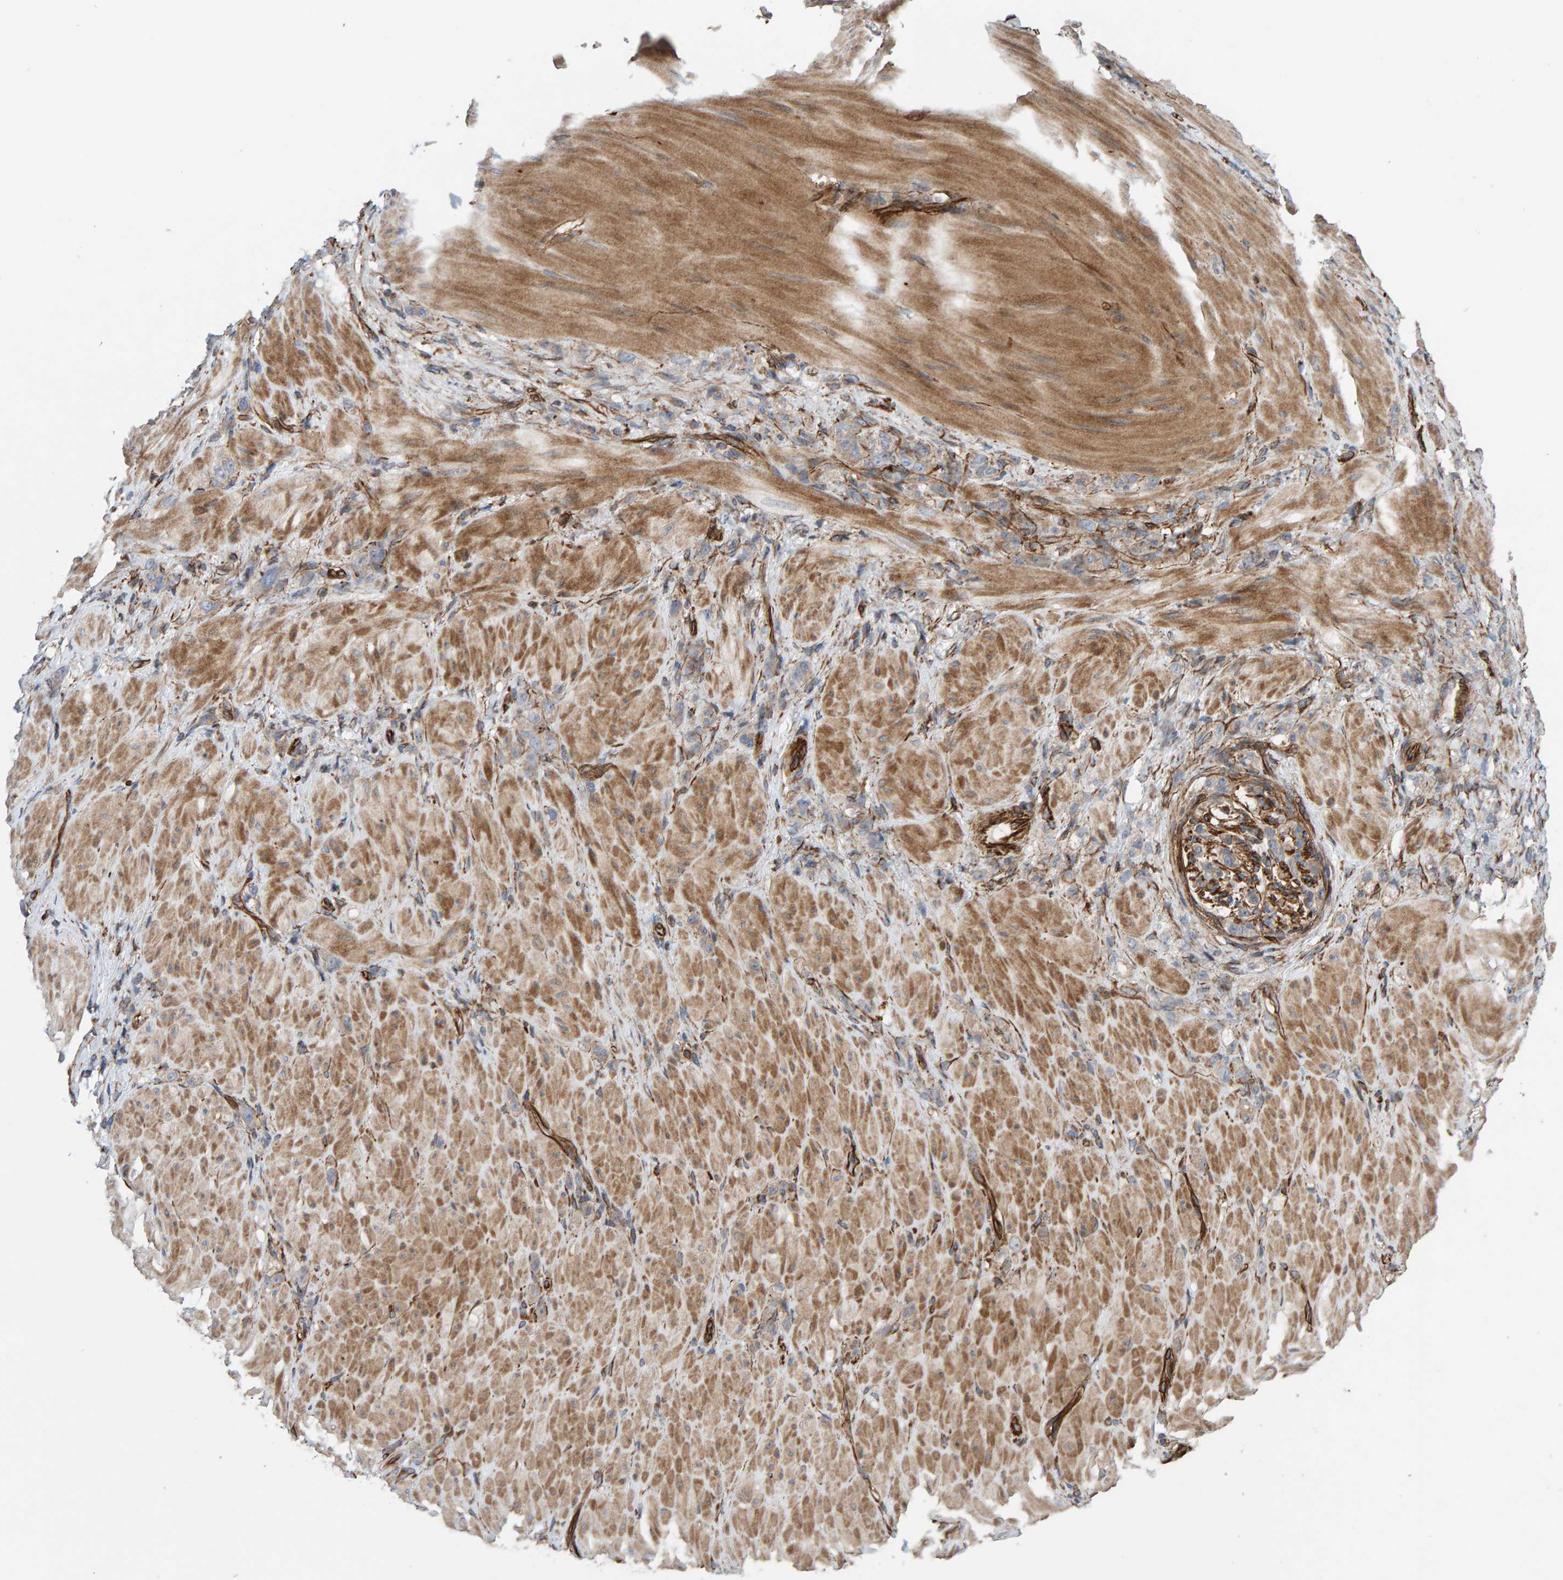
{"staining": {"intensity": "negative", "quantity": "none", "location": "none"}, "tissue": "stomach cancer", "cell_type": "Tumor cells", "image_type": "cancer", "snomed": [{"axis": "morphology", "description": "Normal tissue, NOS"}, {"axis": "morphology", "description": "Adenocarcinoma, NOS"}, {"axis": "topography", "description": "Stomach"}], "caption": "Tumor cells show no significant protein positivity in stomach cancer.", "gene": "ZNF347", "patient": {"sex": "male", "age": 82}}